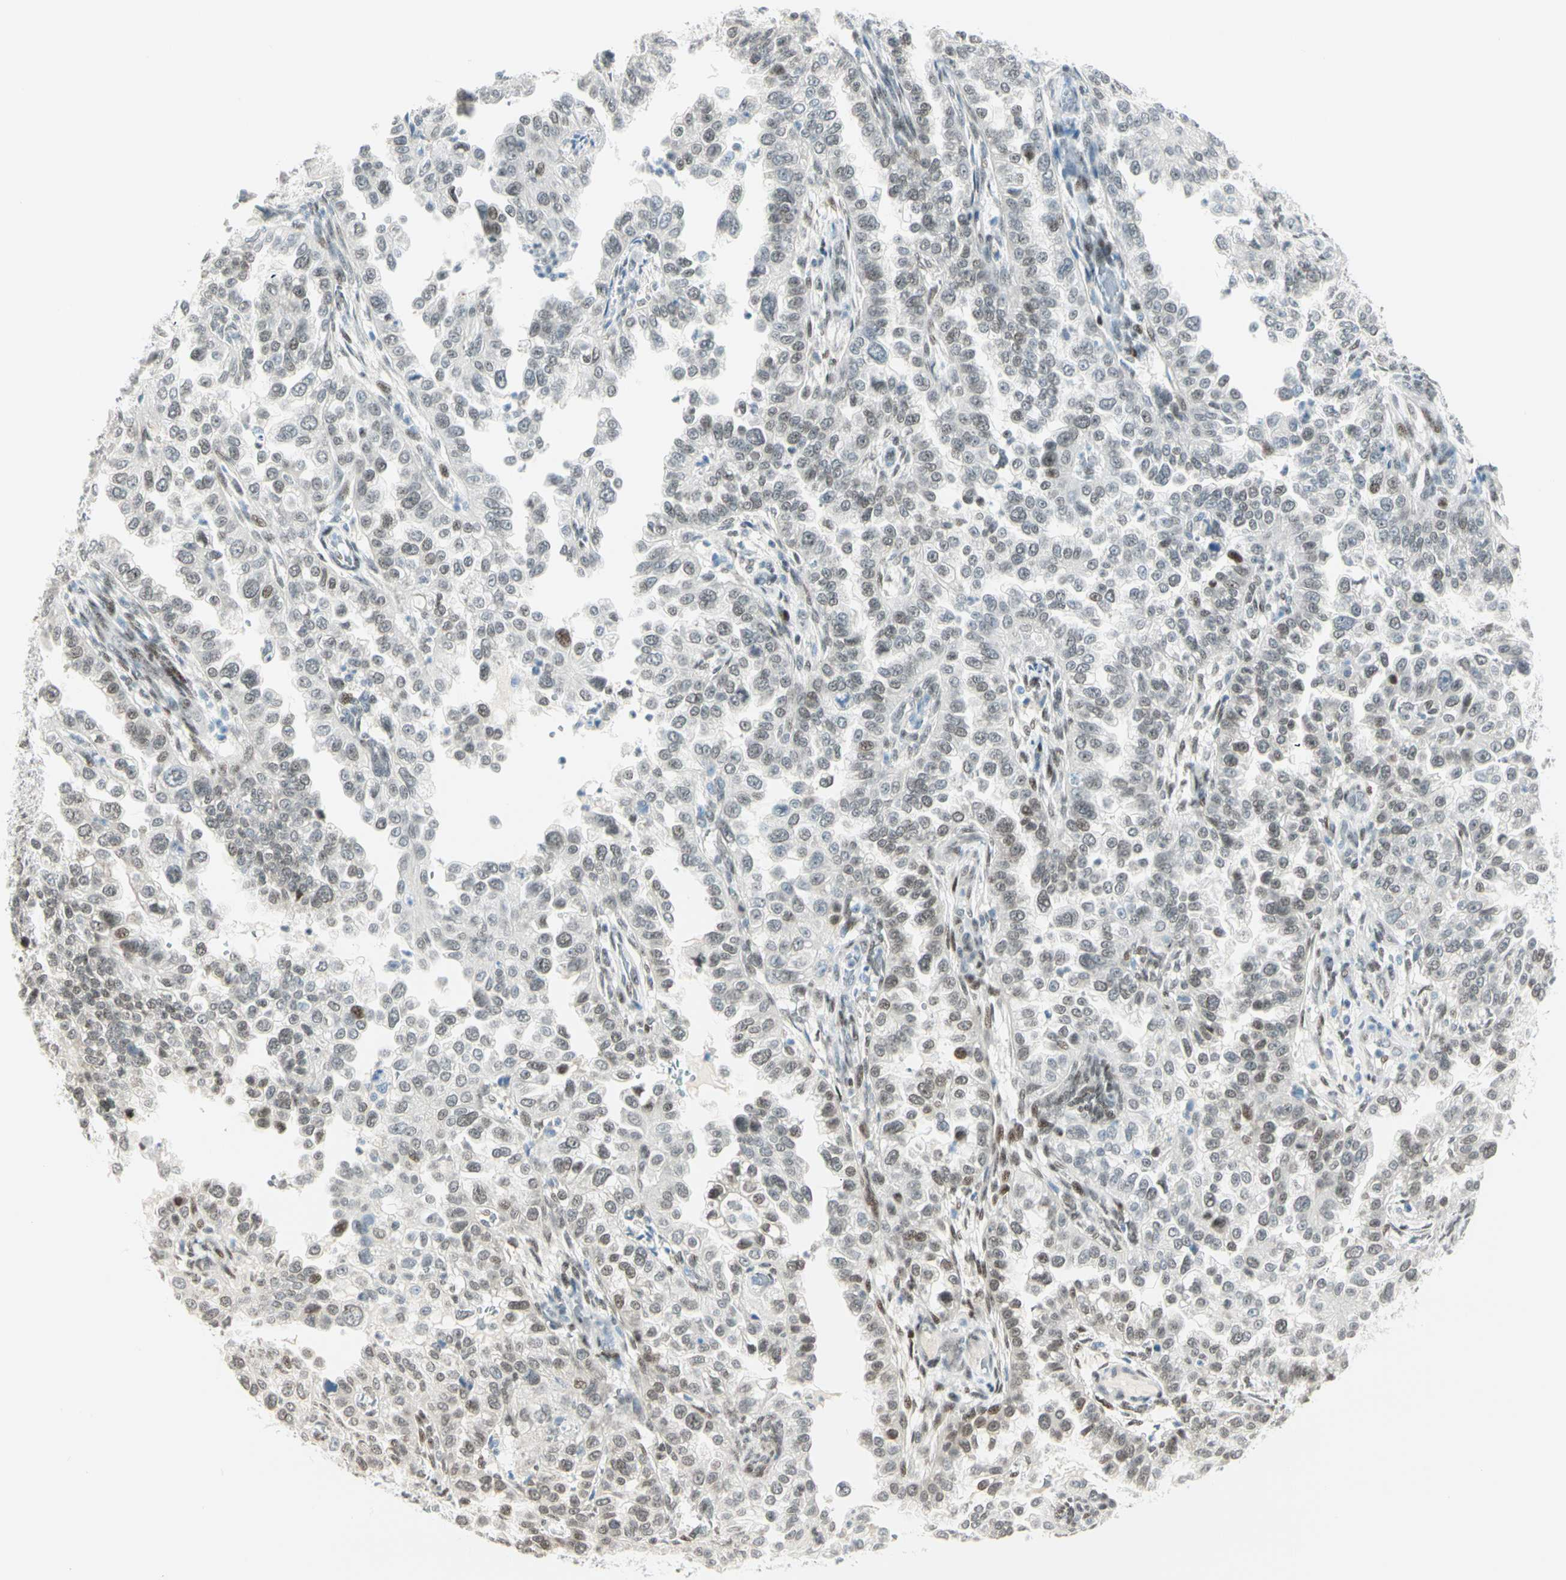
{"staining": {"intensity": "weak", "quantity": "<25%", "location": "nuclear"}, "tissue": "endometrial cancer", "cell_type": "Tumor cells", "image_type": "cancer", "snomed": [{"axis": "morphology", "description": "Adenocarcinoma, NOS"}, {"axis": "topography", "description": "Endometrium"}], "caption": "Immunohistochemistry (IHC) image of human endometrial cancer stained for a protein (brown), which reveals no staining in tumor cells.", "gene": "PKNOX1", "patient": {"sex": "female", "age": 67}}